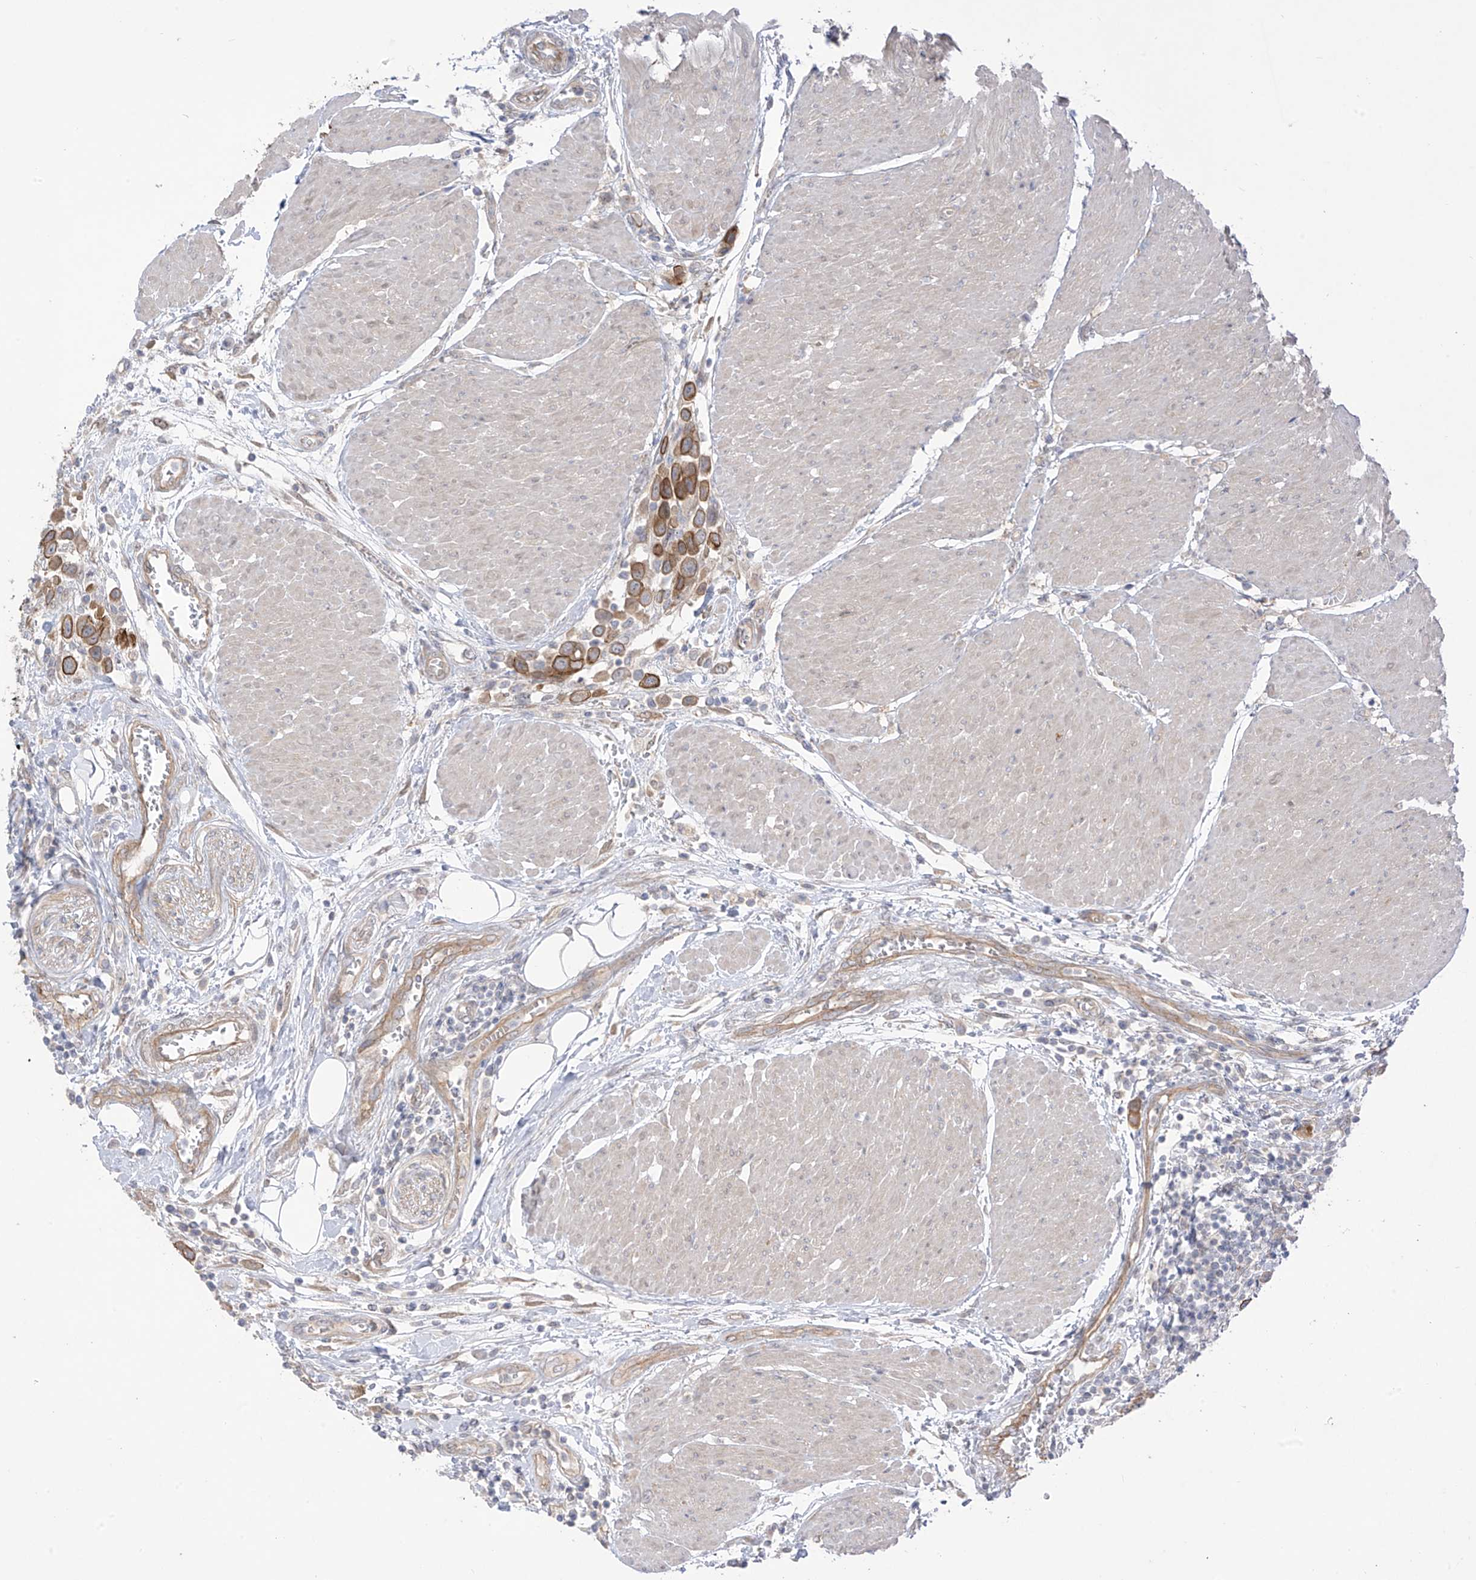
{"staining": {"intensity": "strong", "quantity": "25%-75%", "location": "cytoplasmic/membranous"}, "tissue": "urothelial cancer", "cell_type": "Tumor cells", "image_type": "cancer", "snomed": [{"axis": "morphology", "description": "Urothelial carcinoma, High grade"}, {"axis": "topography", "description": "Urinary bladder"}], "caption": "Protein expression analysis of human high-grade urothelial carcinoma reveals strong cytoplasmic/membranous staining in about 25%-75% of tumor cells.", "gene": "EIPR1", "patient": {"sex": "male", "age": 50}}